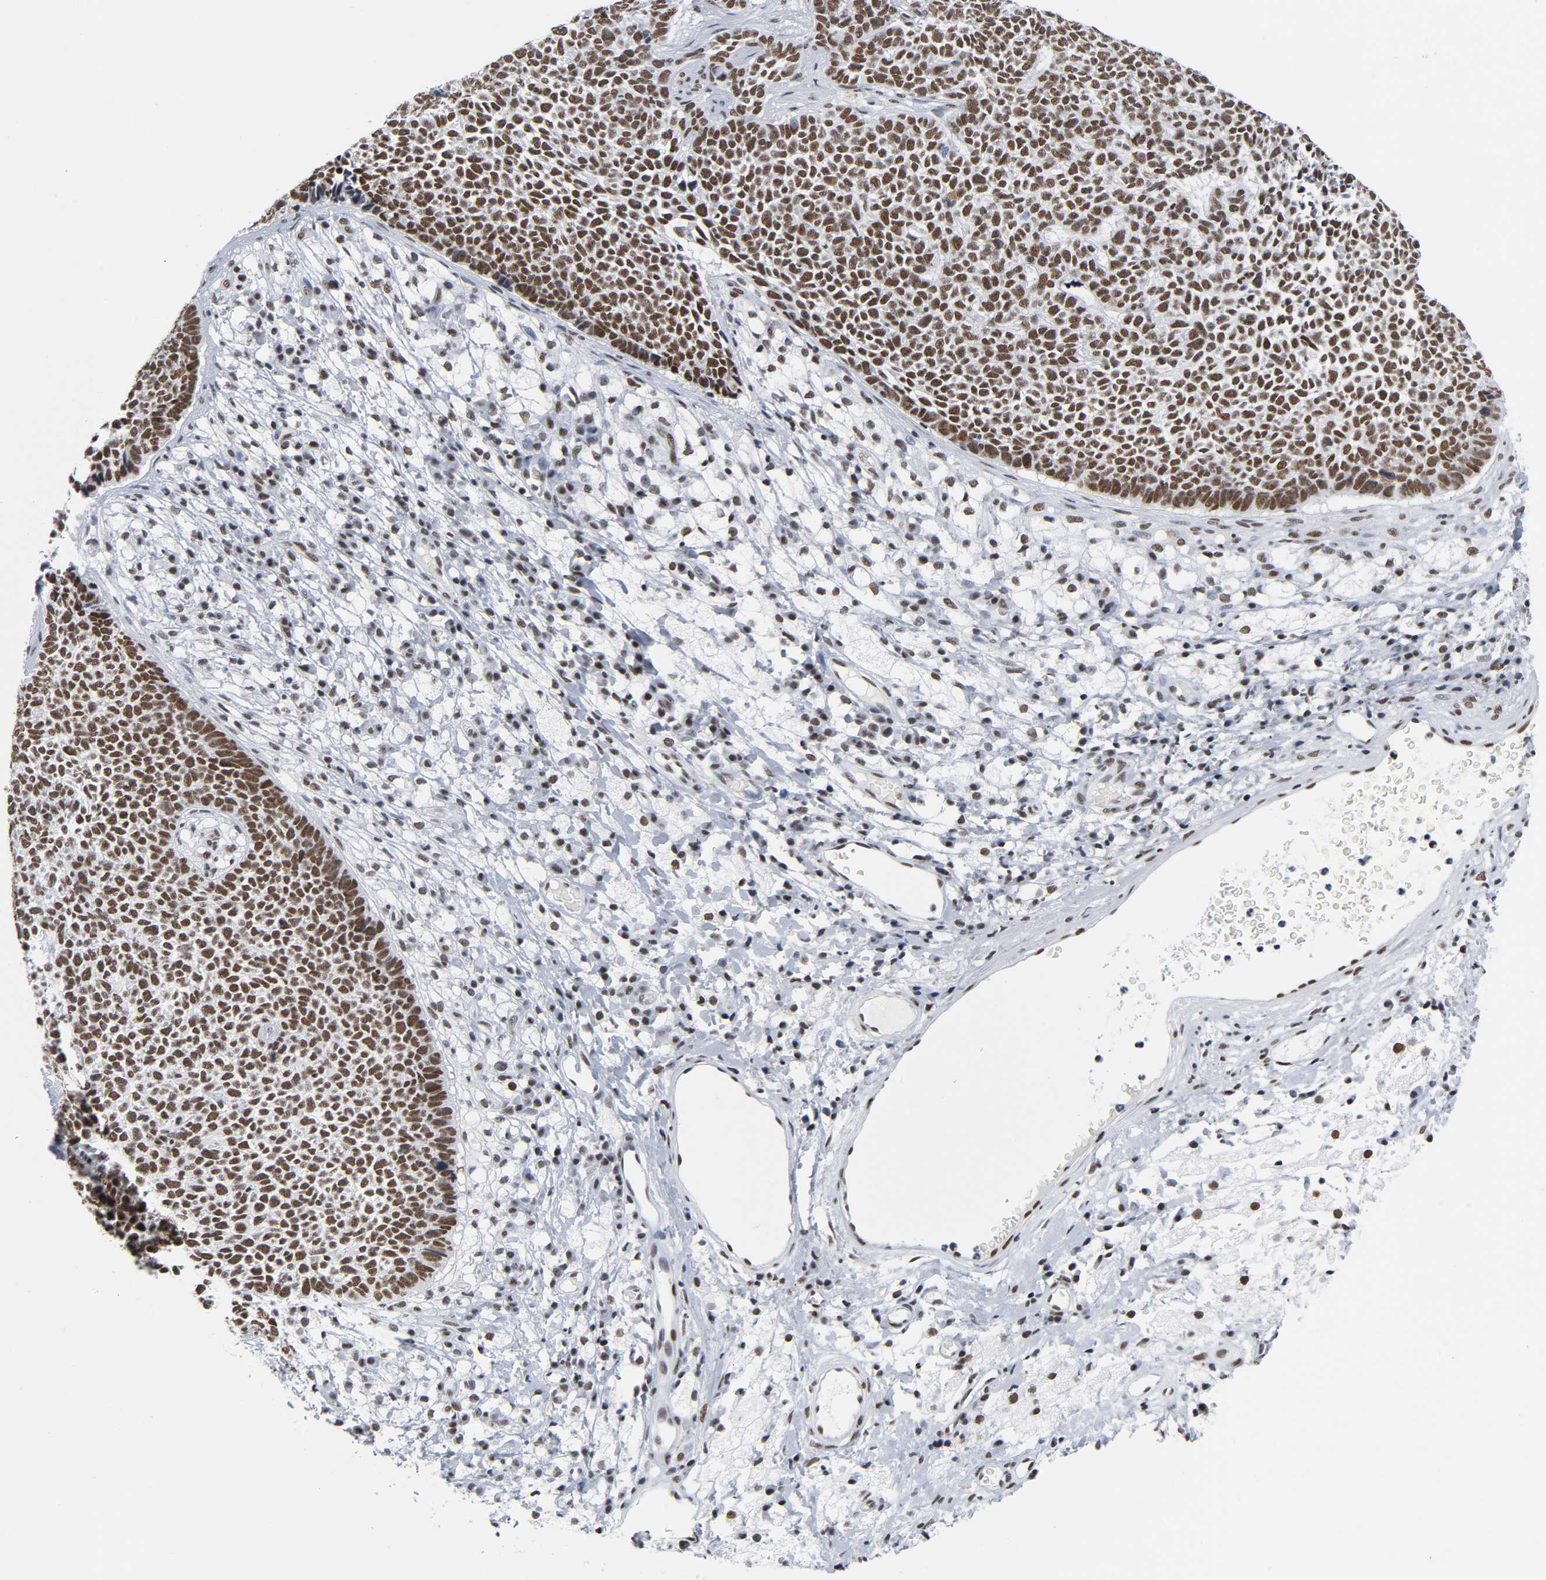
{"staining": {"intensity": "moderate", "quantity": ">75%", "location": "nuclear"}, "tissue": "skin cancer", "cell_type": "Tumor cells", "image_type": "cancer", "snomed": [{"axis": "morphology", "description": "Basal cell carcinoma"}, {"axis": "topography", "description": "Skin"}], "caption": "Tumor cells demonstrate moderate nuclear expression in approximately >75% of cells in basal cell carcinoma (skin). (Brightfield microscopy of DAB IHC at high magnification).", "gene": "CSTF2", "patient": {"sex": "female", "age": 84}}